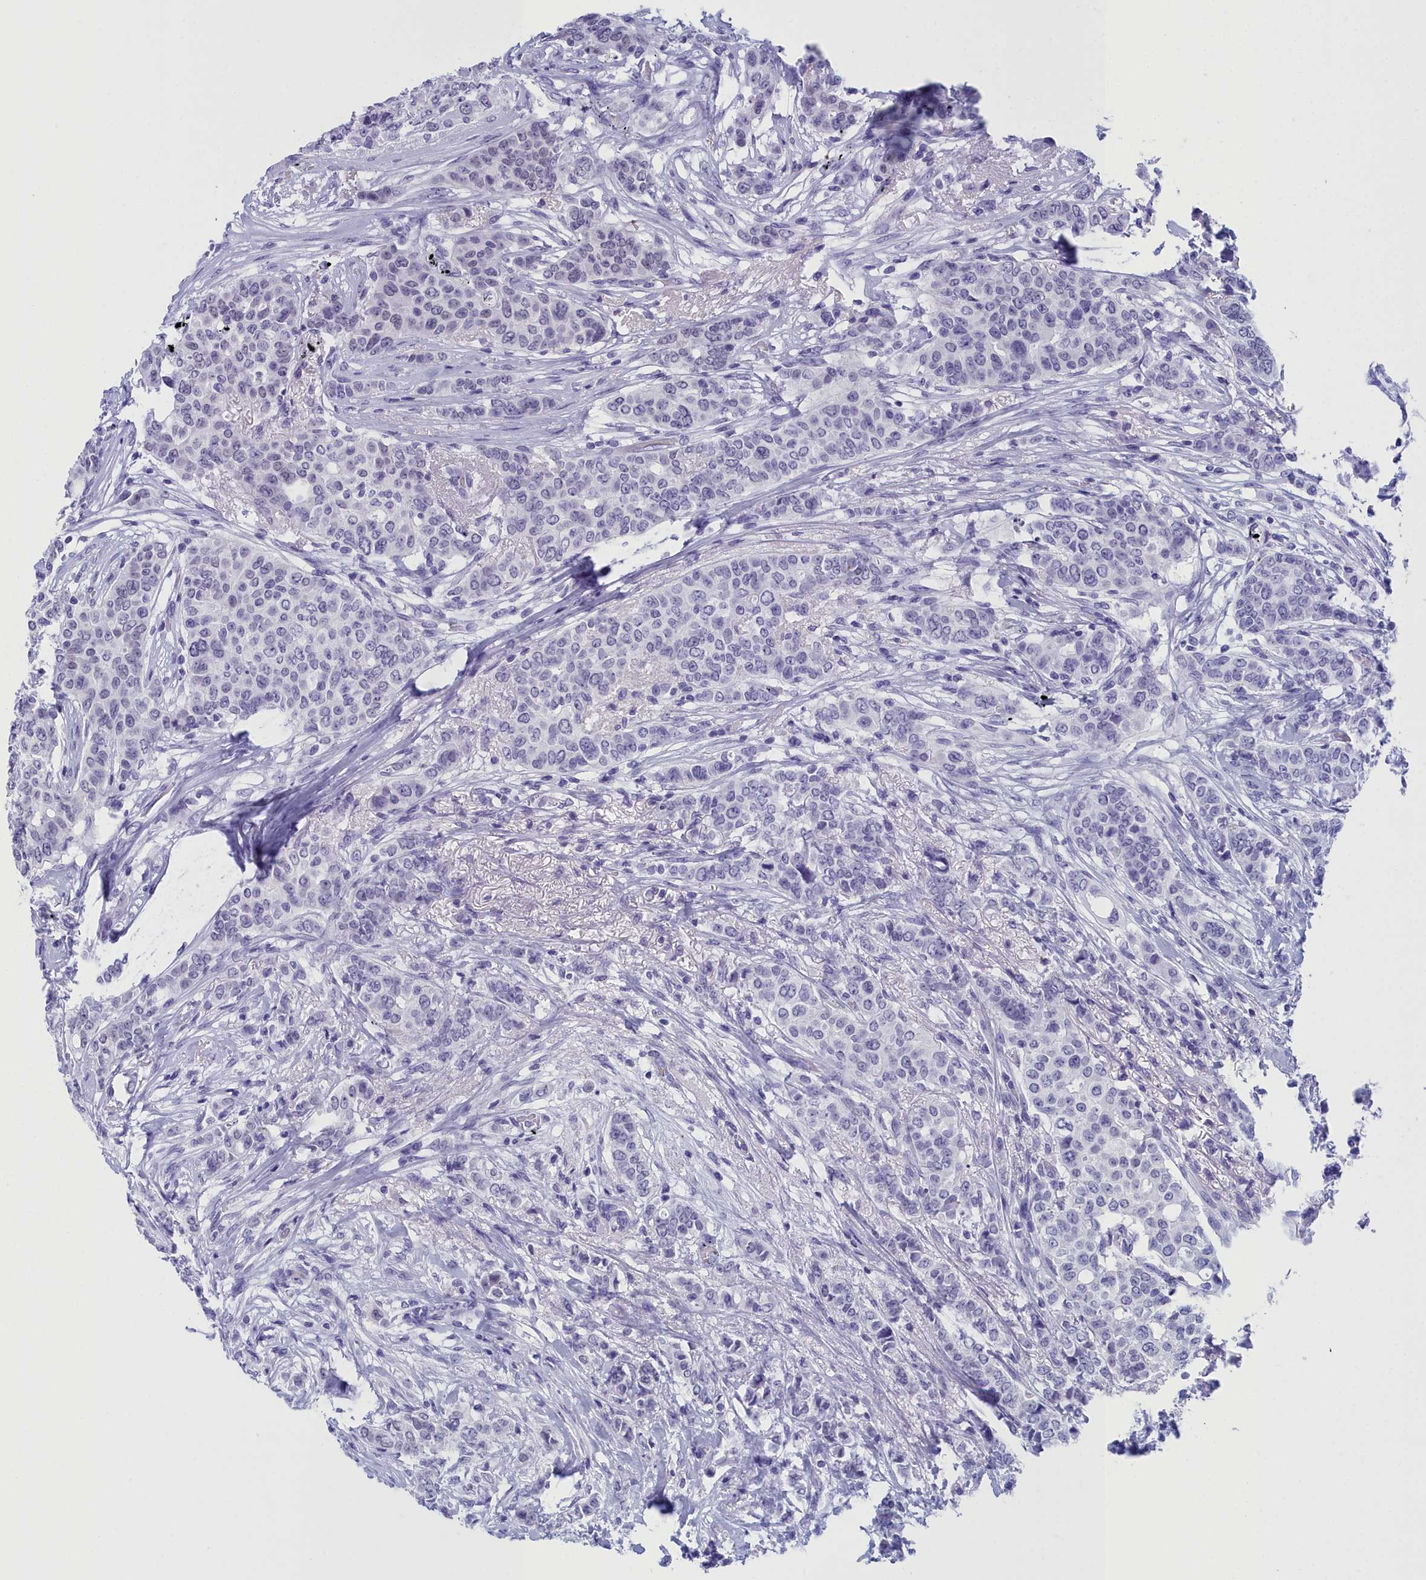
{"staining": {"intensity": "weak", "quantity": "<25%", "location": "nuclear"}, "tissue": "breast cancer", "cell_type": "Tumor cells", "image_type": "cancer", "snomed": [{"axis": "morphology", "description": "Lobular carcinoma"}, {"axis": "topography", "description": "Breast"}], "caption": "Immunohistochemical staining of human breast cancer (lobular carcinoma) exhibits no significant positivity in tumor cells.", "gene": "CCDC97", "patient": {"sex": "female", "age": 51}}